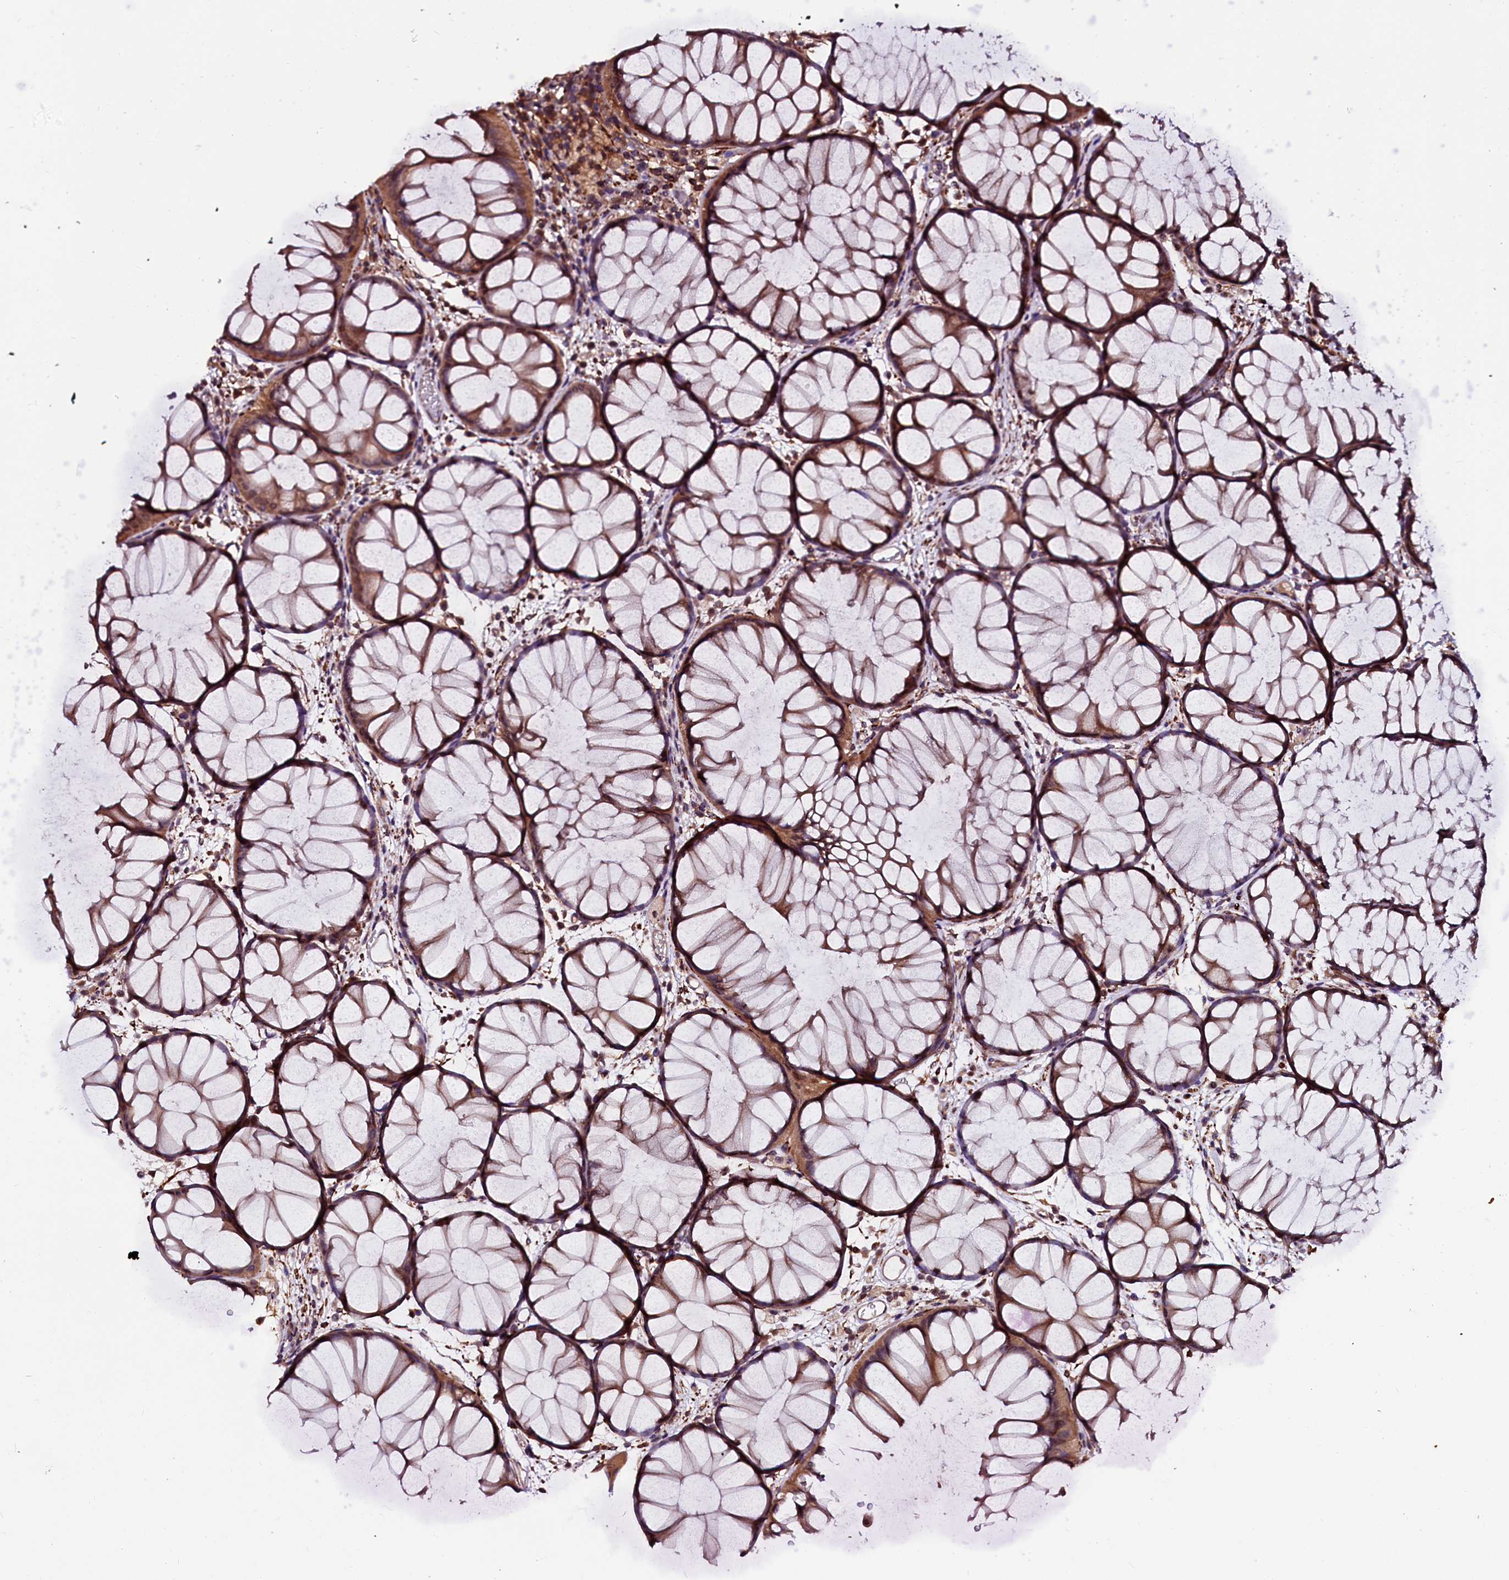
{"staining": {"intensity": "weak", "quantity": ">75%", "location": "cytoplasmic/membranous"}, "tissue": "colon", "cell_type": "Endothelial cells", "image_type": "normal", "snomed": [{"axis": "morphology", "description": "Normal tissue, NOS"}, {"axis": "topography", "description": "Colon"}], "caption": "The micrograph demonstrates staining of unremarkable colon, revealing weak cytoplasmic/membranous protein staining (brown color) within endothelial cells. The protein is shown in brown color, while the nuclei are stained blue.", "gene": "N4BP1", "patient": {"sex": "female", "age": 82}}